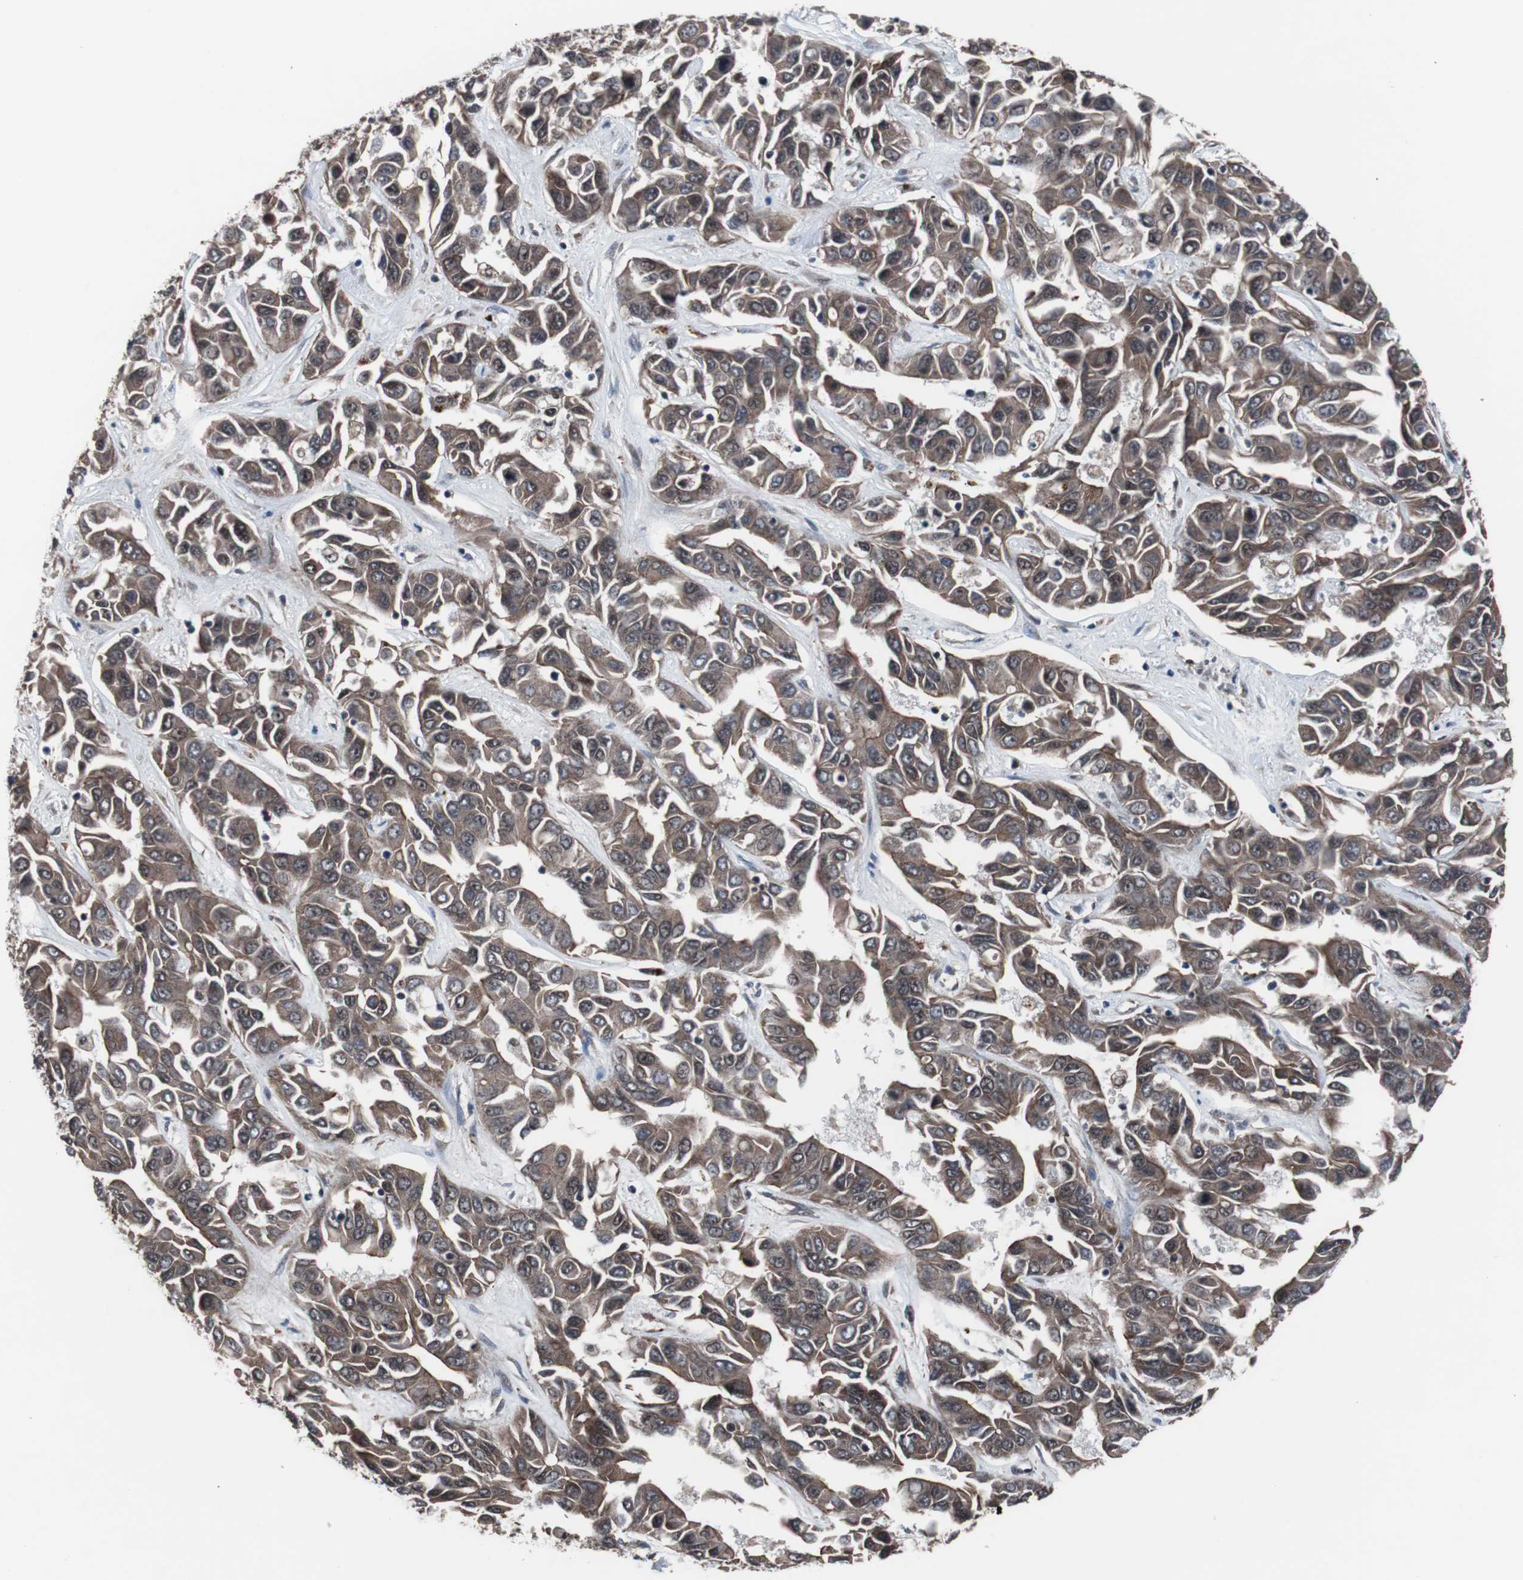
{"staining": {"intensity": "moderate", "quantity": ">75%", "location": "cytoplasmic/membranous,nuclear"}, "tissue": "liver cancer", "cell_type": "Tumor cells", "image_type": "cancer", "snomed": [{"axis": "morphology", "description": "Cholangiocarcinoma"}, {"axis": "topography", "description": "Liver"}], "caption": "A high-resolution photomicrograph shows immunohistochemistry staining of liver cancer, which reveals moderate cytoplasmic/membranous and nuclear staining in approximately >75% of tumor cells.", "gene": "GTF2F2", "patient": {"sex": "female", "age": 52}}